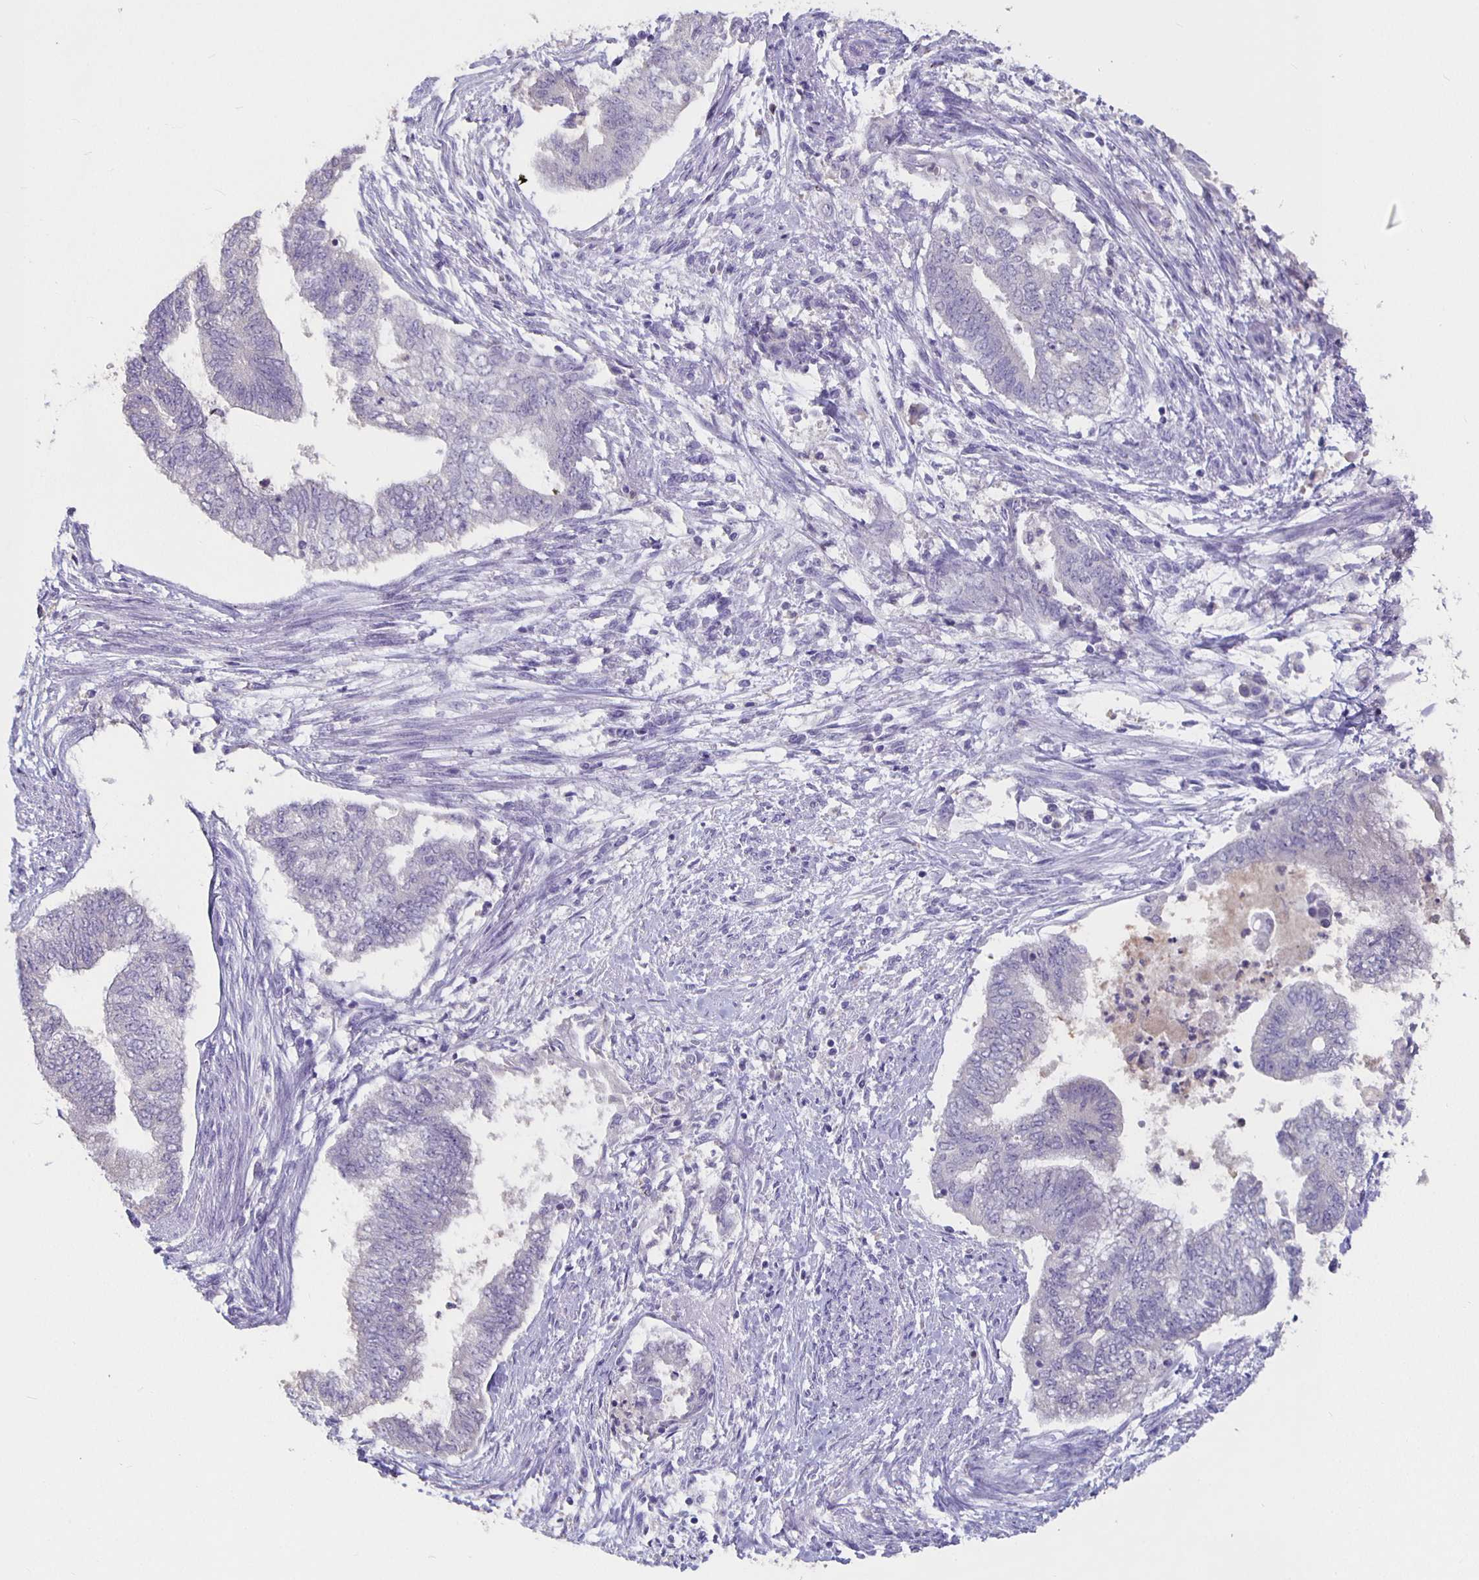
{"staining": {"intensity": "negative", "quantity": "none", "location": "none"}, "tissue": "endometrial cancer", "cell_type": "Tumor cells", "image_type": "cancer", "snomed": [{"axis": "morphology", "description": "Adenocarcinoma, NOS"}, {"axis": "topography", "description": "Endometrium"}], "caption": "Immunohistochemistry histopathology image of endometrial cancer (adenocarcinoma) stained for a protein (brown), which displays no expression in tumor cells.", "gene": "GPX4", "patient": {"sex": "female", "age": 65}}